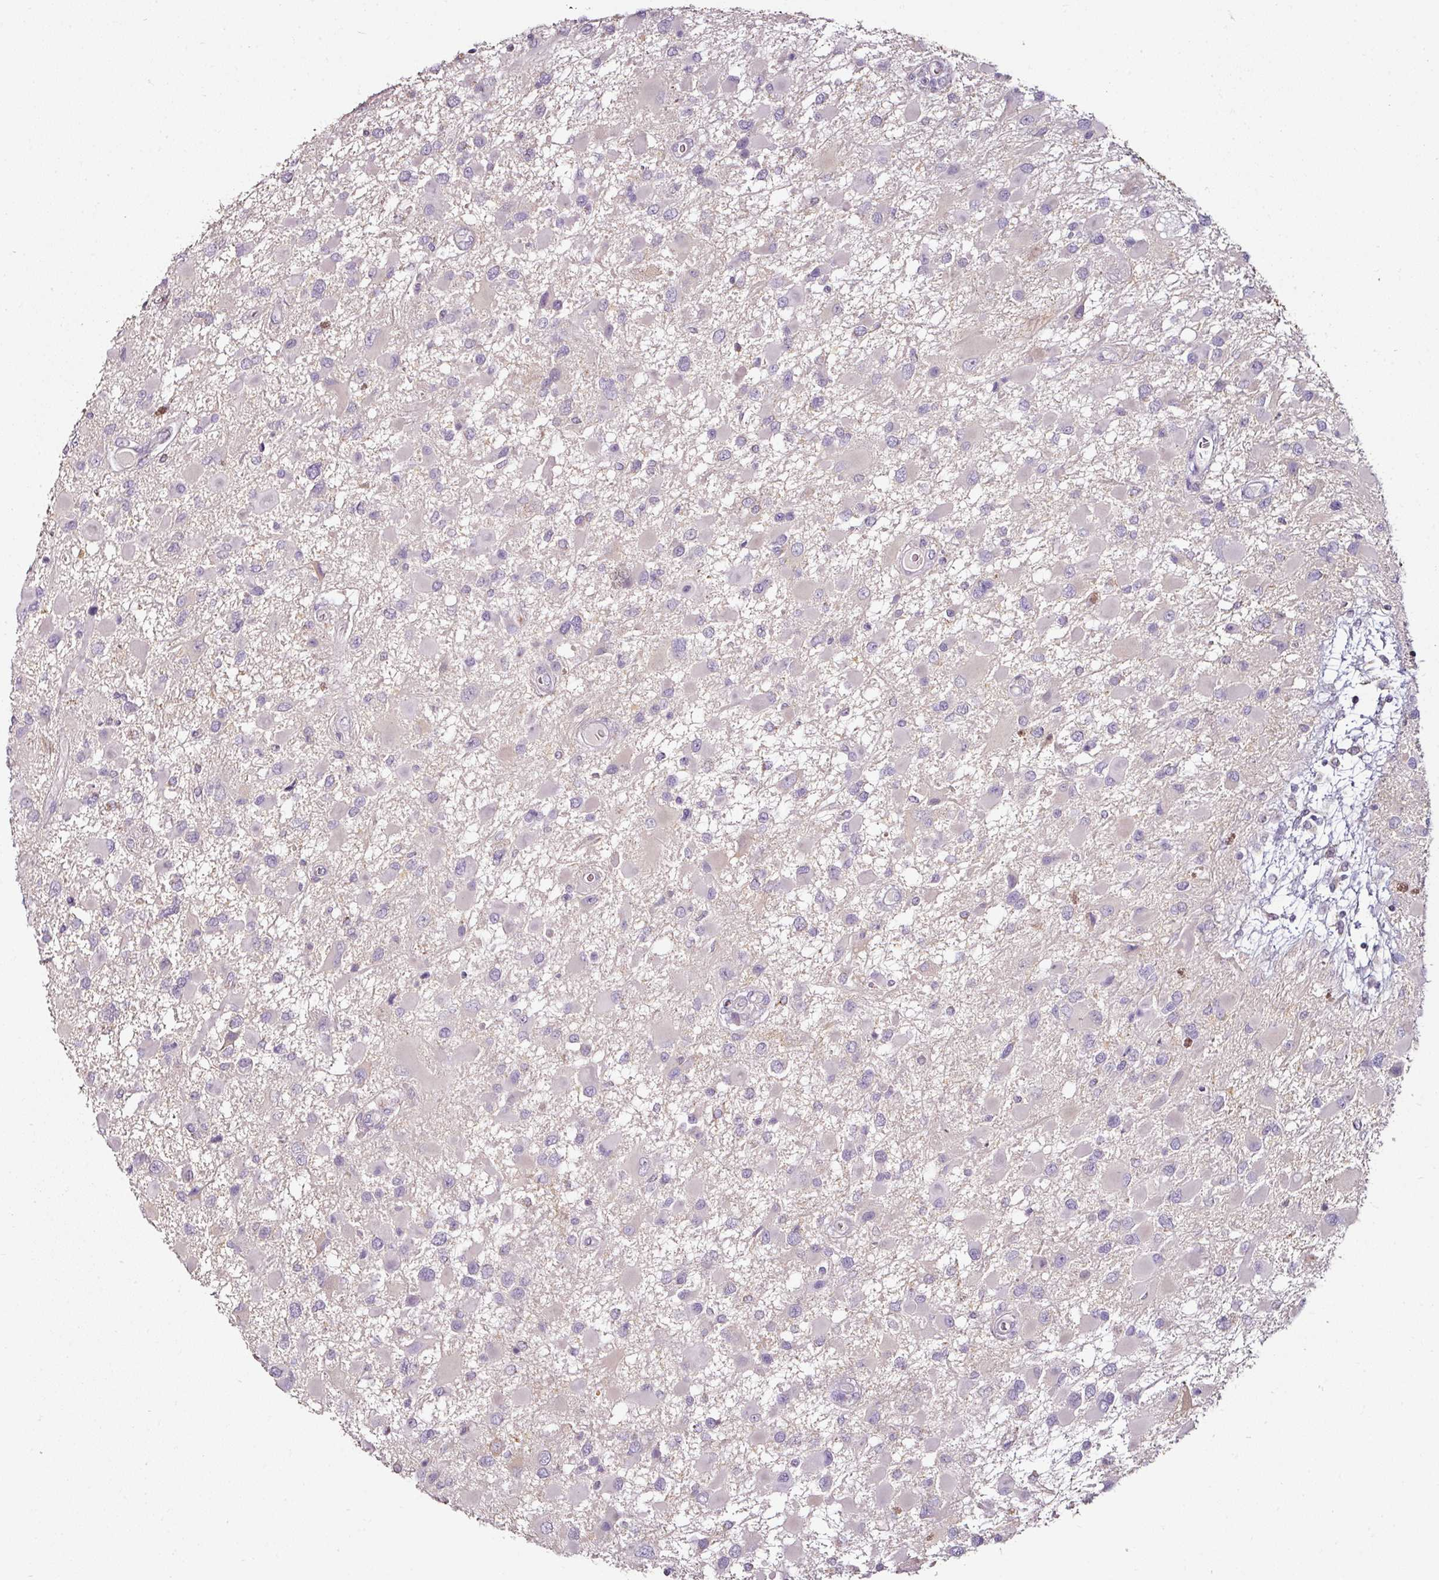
{"staining": {"intensity": "negative", "quantity": "none", "location": "none"}, "tissue": "glioma", "cell_type": "Tumor cells", "image_type": "cancer", "snomed": [{"axis": "morphology", "description": "Glioma, malignant, High grade"}, {"axis": "topography", "description": "Brain"}], "caption": "The IHC micrograph has no significant expression in tumor cells of glioma tissue. (DAB immunohistochemistry, high magnification).", "gene": "CAP2", "patient": {"sex": "male", "age": 53}}